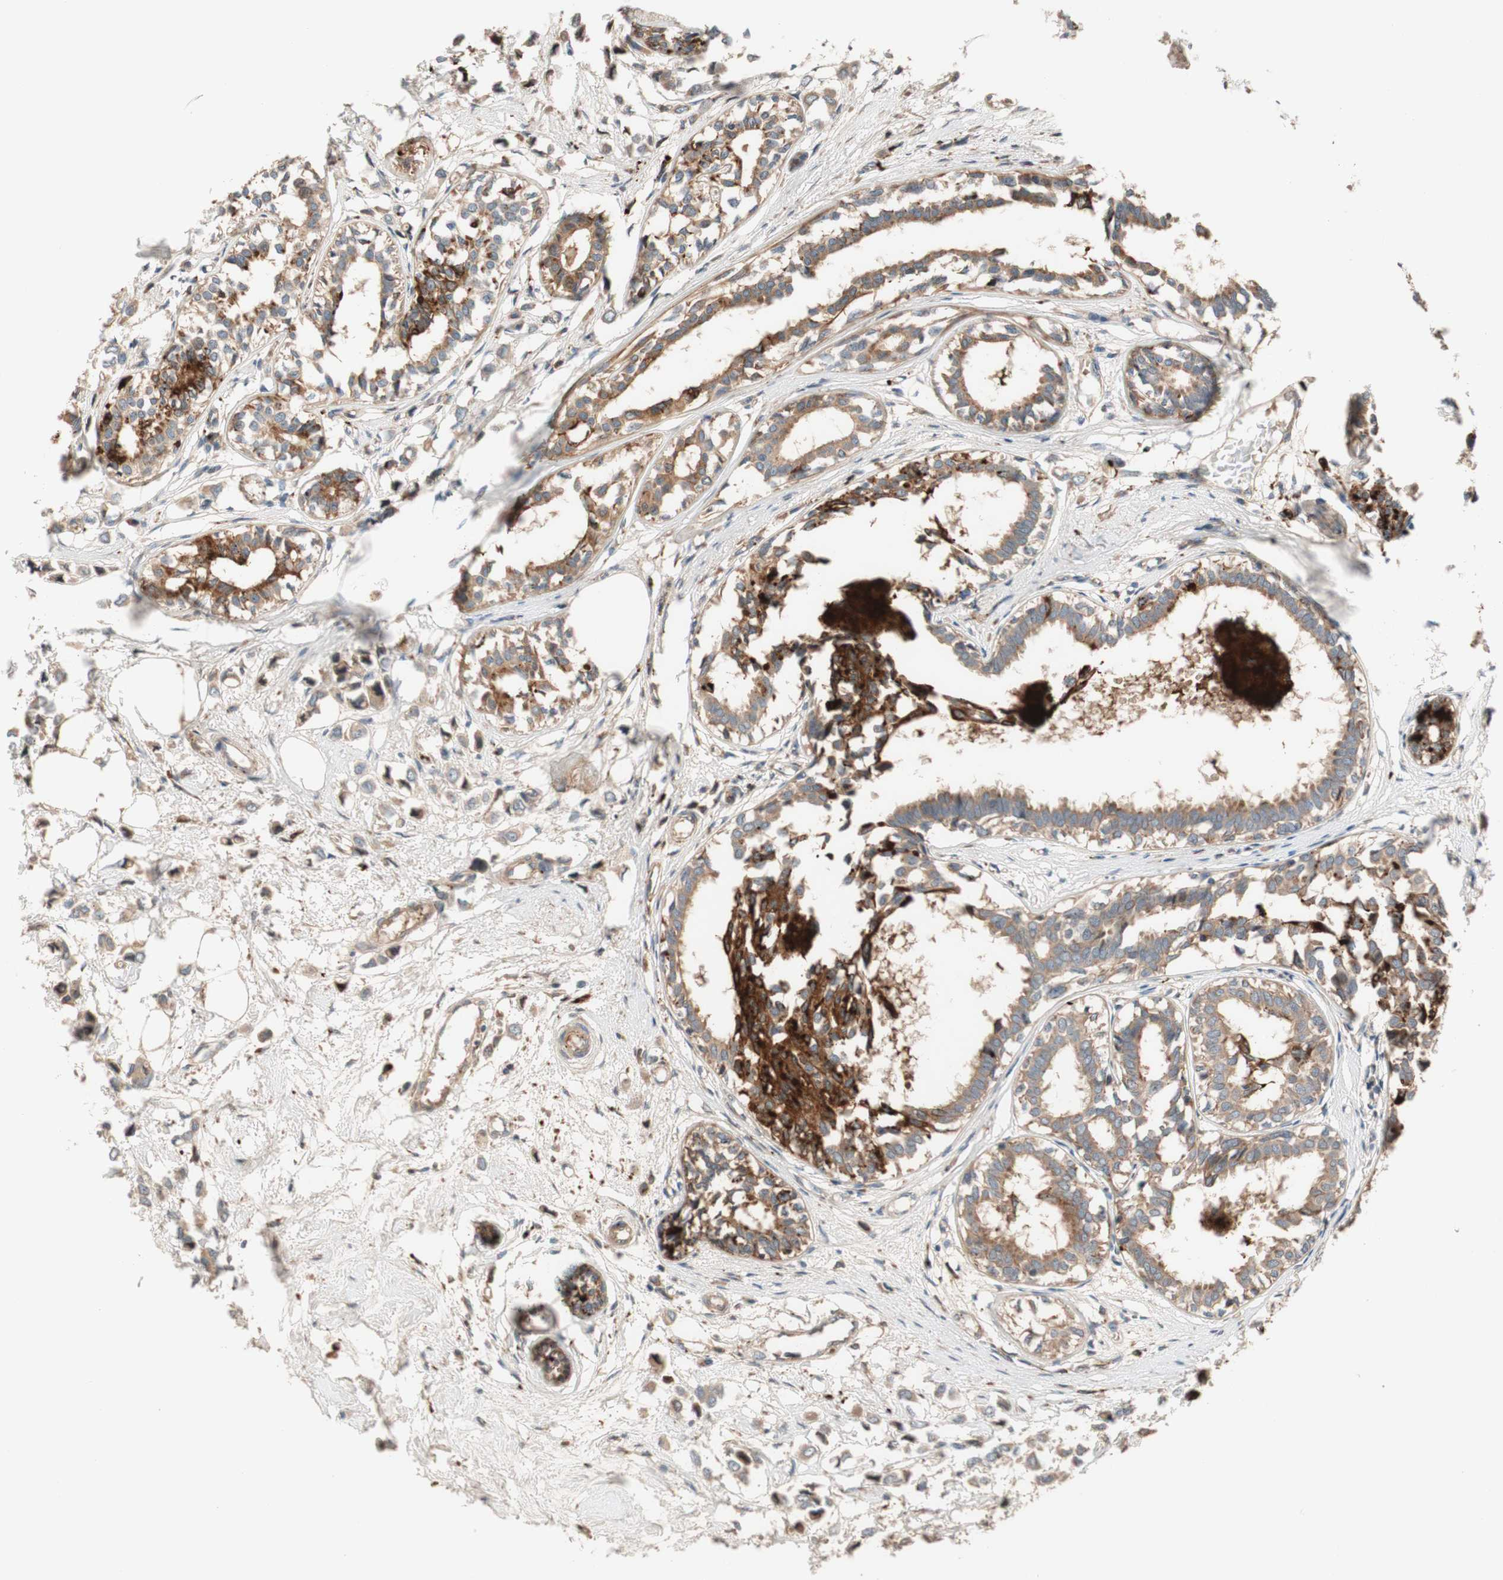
{"staining": {"intensity": "weak", "quantity": ">75%", "location": "cytoplasmic/membranous"}, "tissue": "breast cancer", "cell_type": "Tumor cells", "image_type": "cancer", "snomed": [{"axis": "morphology", "description": "Lobular carcinoma"}, {"axis": "topography", "description": "Breast"}], "caption": "Breast cancer (lobular carcinoma) tissue displays weak cytoplasmic/membranous positivity in about >75% of tumor cells", "gene": "PTPN21", "patient": {"sex": "female", "age": 51}}